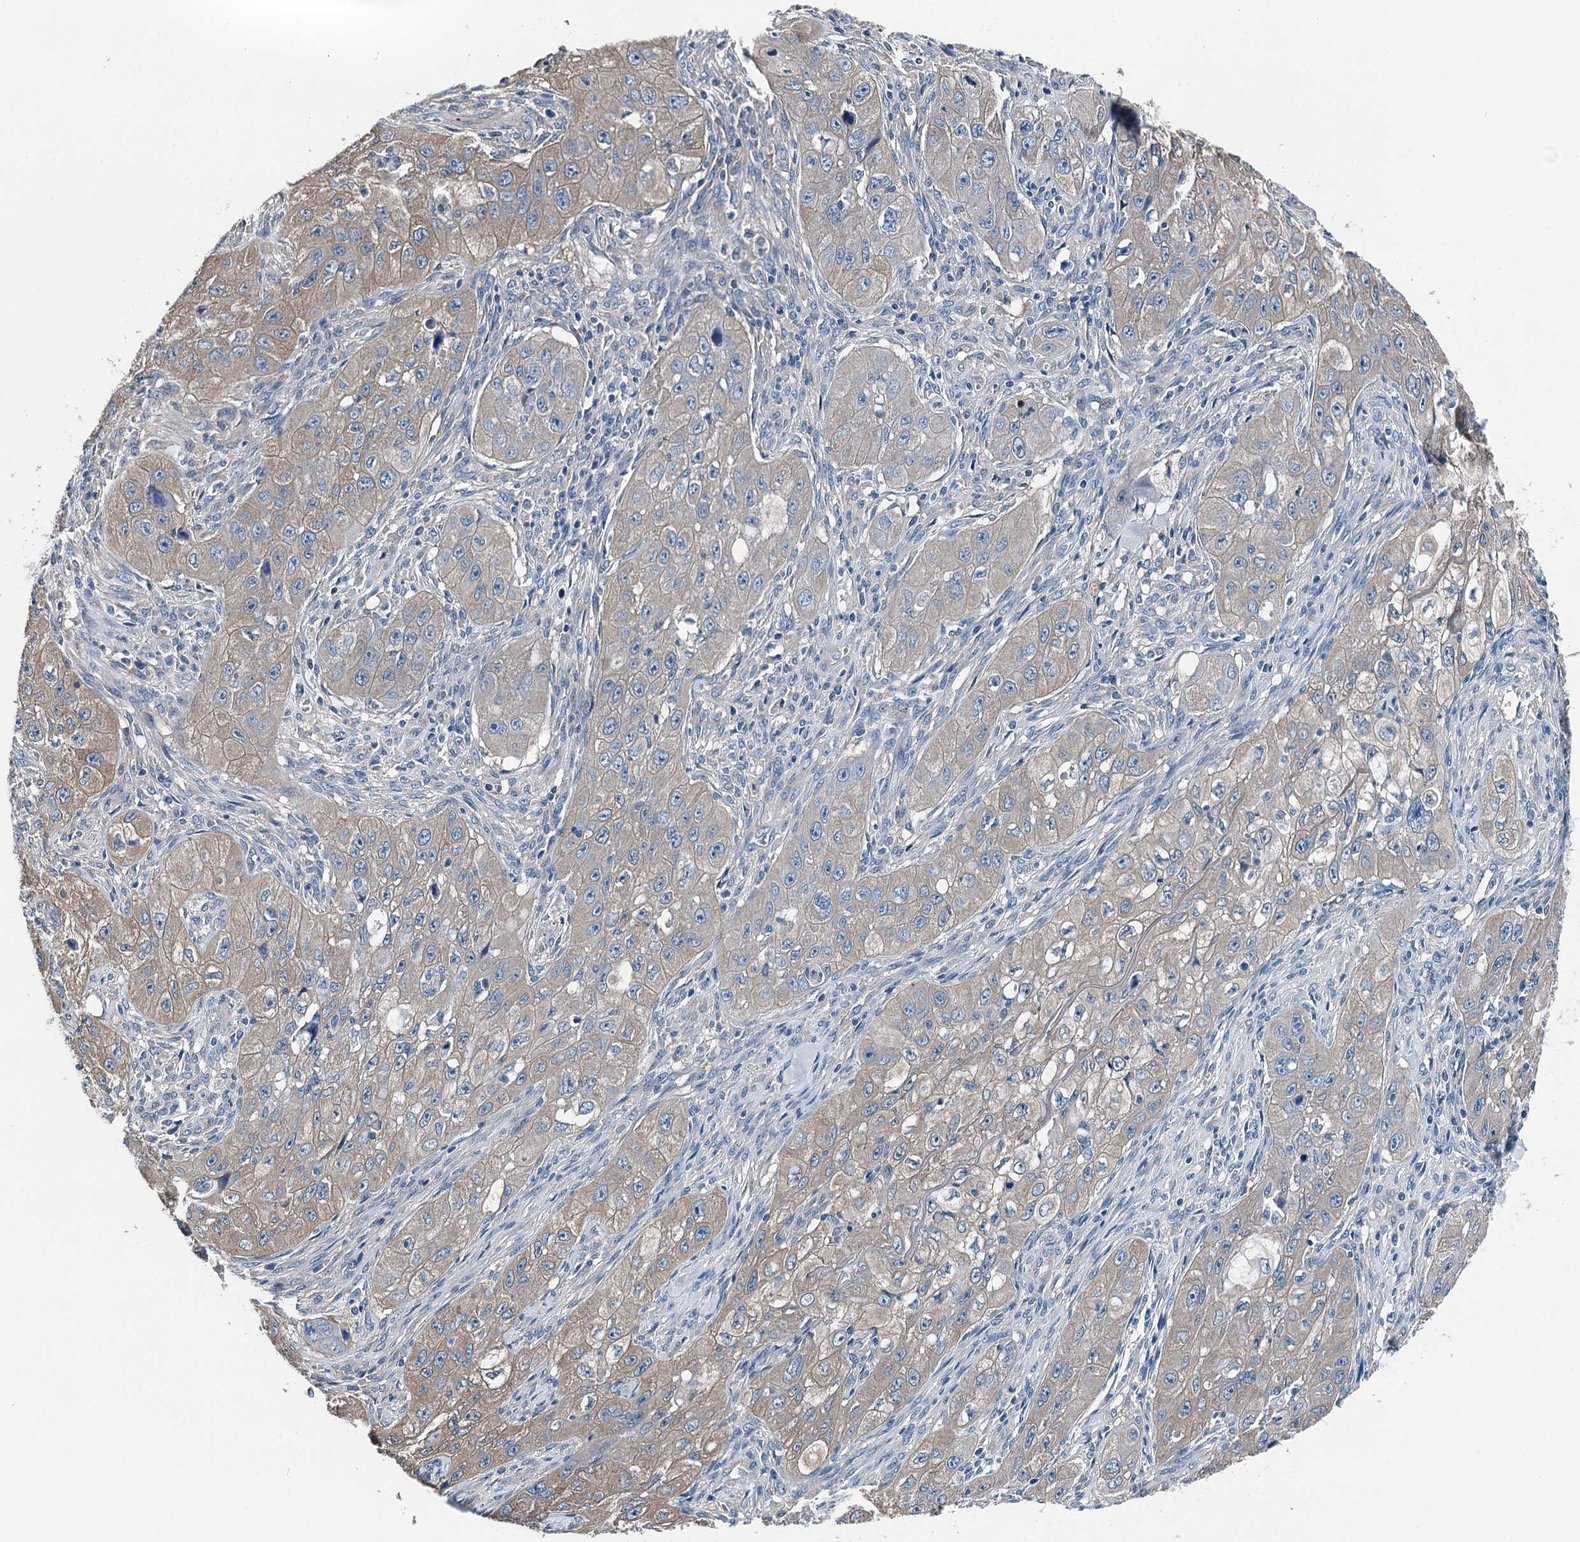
{"staining": {"intensity": "weak", "quantity": "25%-75%", "location": "cytoplasmic/membranous"}, "tissue": "skin cancer", "cell_type": "Tumor cells", "image_type": "cancer", "snomed": [{"axis": "morphology", "description": "Squamous cell carcinoma, NOS"}, {"axis": "topography", "description": "Skin"}, {"axis": "topography", "description": "Subcutis"}], "caption": "DAB (3,3'-diaminobenzidine) immunohistochemical staining of human skin cancer demonstrates weak cytoplasmic/membranous protein staining in about 25%-75% of tumor cells. (DAB (3,3'-diaminobenzidine) IHC, brown staining for protein, blue staining for nuclei).", "gene": "BHMT", "patient": {"sex": "male", "age": 73}}